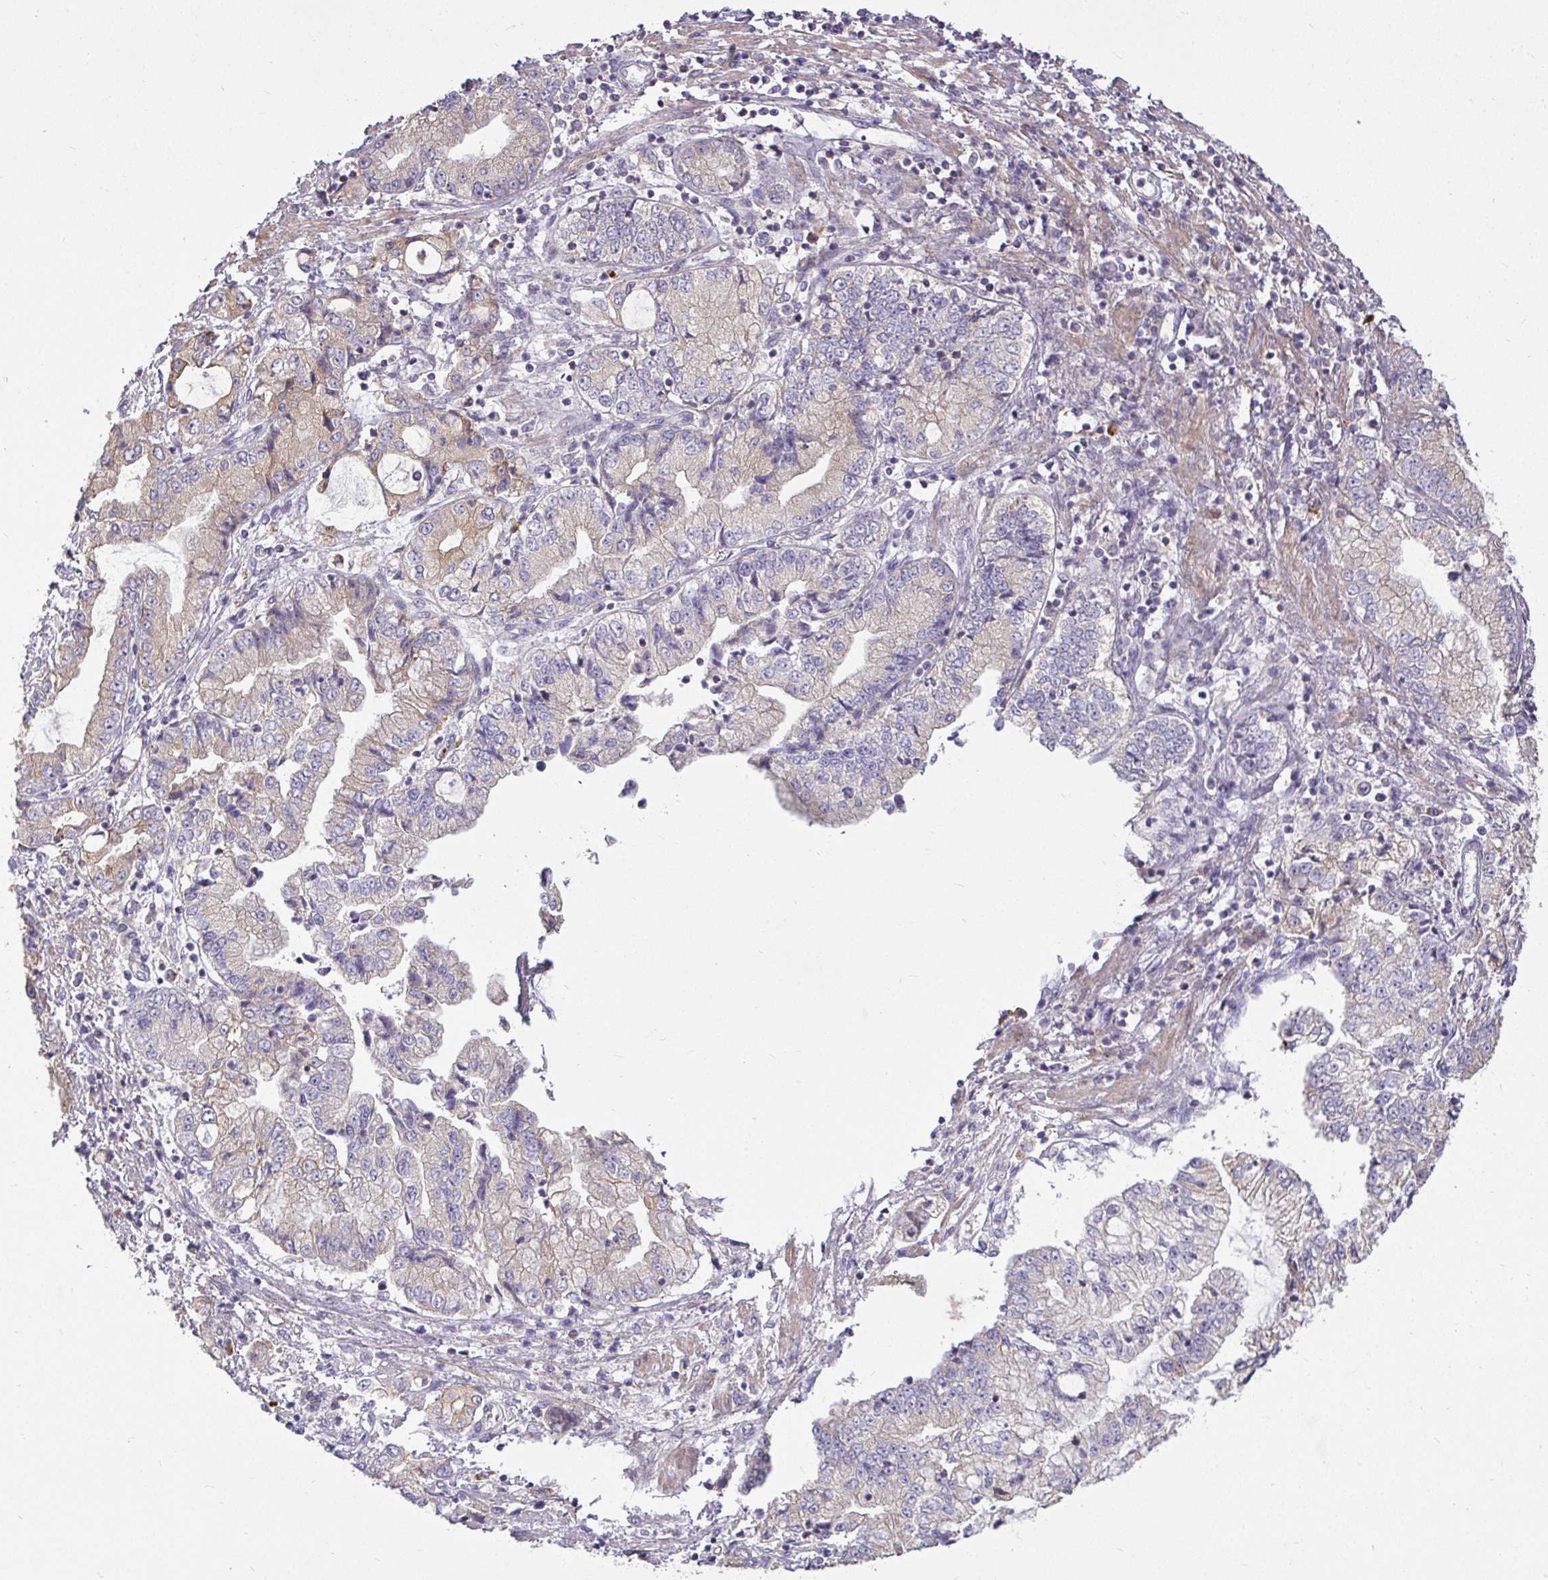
{"staining": {"intensity": "weak", "quantity": "25%-75%", "location": "cytoplasmic/membranous"}, "tissue": "stomach cancer", "cell_type": "Tumor cells", "image_type": "cancer", "snomed": [{"axis": "morphology", "description": "Adenocarcinoma, NOS"}, {"axis": "topography", "description": "Stomach, upper"}], "caption": "DAB (3,3'-diaminobenzidine) immunohistochemical staining of adenocarcinoma (stomach) displays weak cytoplasmic/membranous protein expression in about 25%-75% of tumor cells. The staining is performed using DAB (3,3'-diaminobenzidine) brown chromogen to label protein expression. The nuclei are counter-stained blue using hematoxylin.", "gene": "STRIP1", "patient": {"sex": "female", "age": 74}}